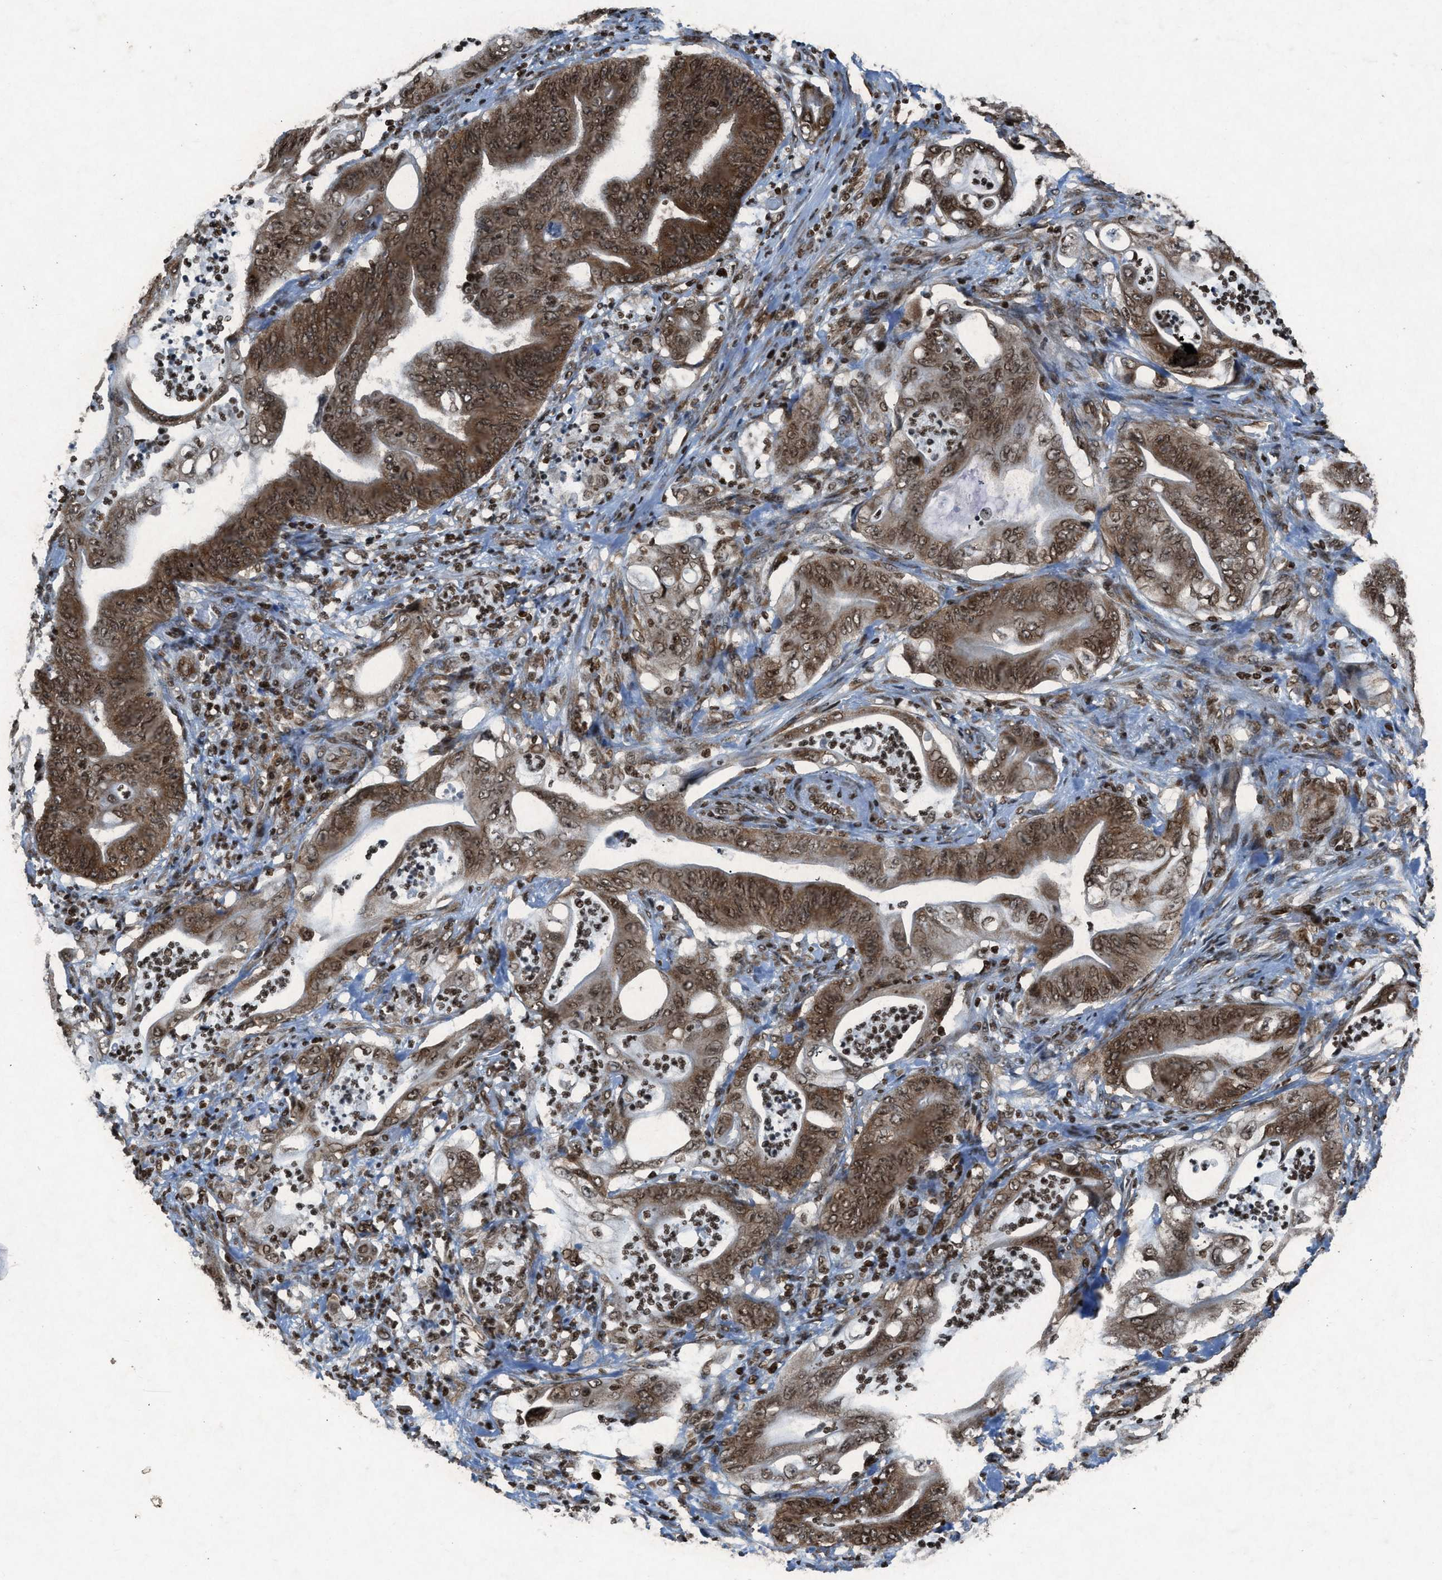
{"staining": {"intensity": "moderate", "quantity": ">75%", "location": "cytoplasmic/membranous,nuclear"}, "tissue": "stomach cancer", "cell_type": "Tumor cells", "image_type": "cancer", "snomed": [{"axis": "morphology", "description": "Adenocarcinoma, NOS"}, {"axis": "topography", "description": "Stomach"}], "caption": "Immunohistochemical staining of human stomach cancer (adenocarcinoma) exhibits moderate cytoplasmic/membranous and nuclear protein expression in approximately >75% of tumor cells.", "gene": "NXF1", "patient": {"sex": "female", "age": 73}}